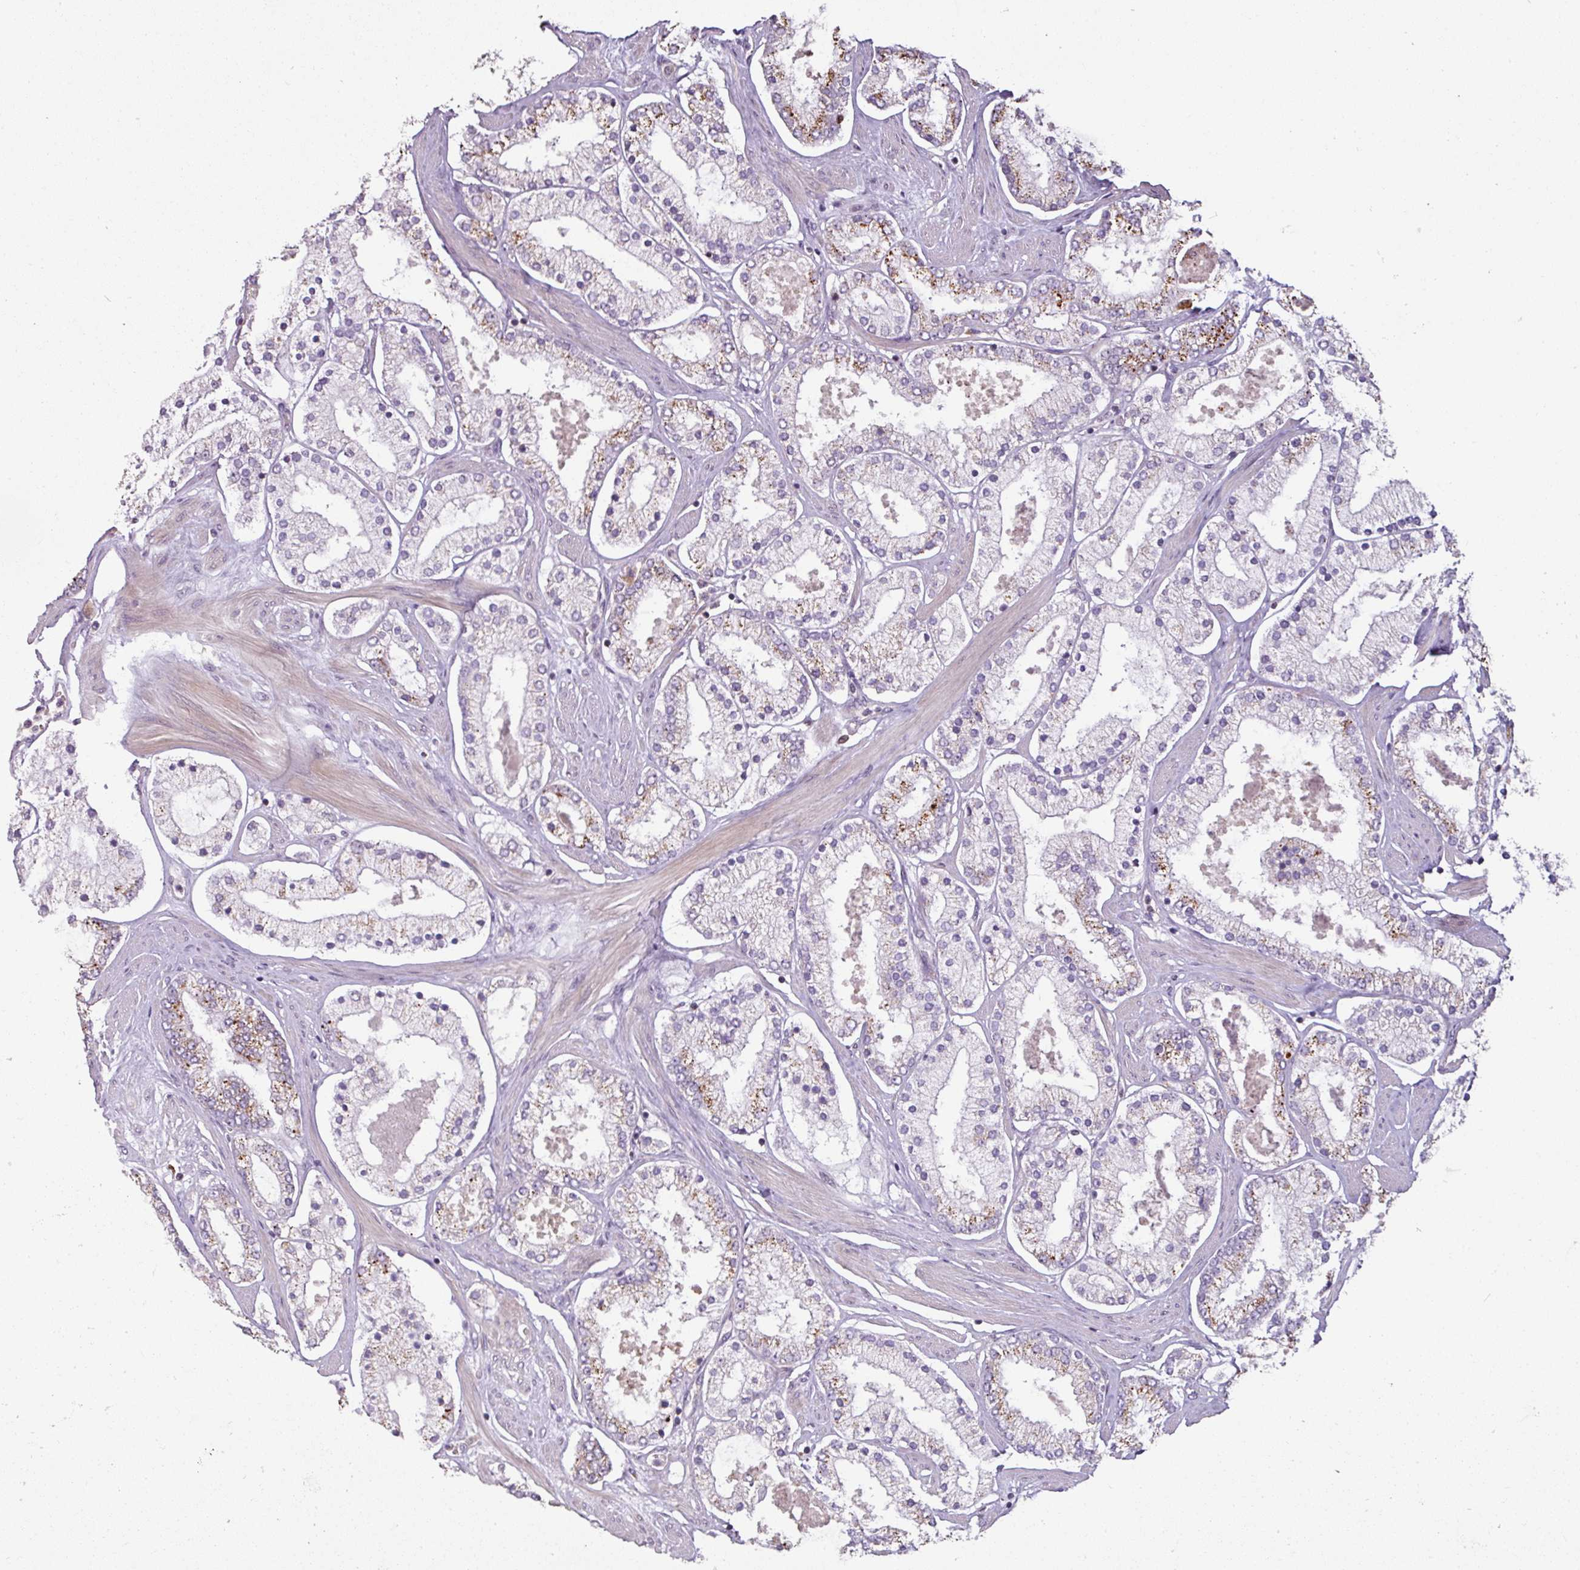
{"staining": {"intensity": "moderate", "quantity": "25%-75%", "location": "cytoplasmic/membranous"}, "tissue": "prostate cancer", "cell_type": "Tumor cells", "image_type": "cancer", "snomed": [{"axis": "morphology", "description": "Adenocarcinoma, Low grade"}, {"axis": "topography", "description": "Prostate"}], "caption": "An immunohistochemistry micrograph of tumor tissue is shown. Protein staining in brown highlights moderate cytoplasmic/membranous positivity in prostate cancer within tumor cells.", "gene": "CXCR5", "patient": {"sex": "male", "age": 42}}